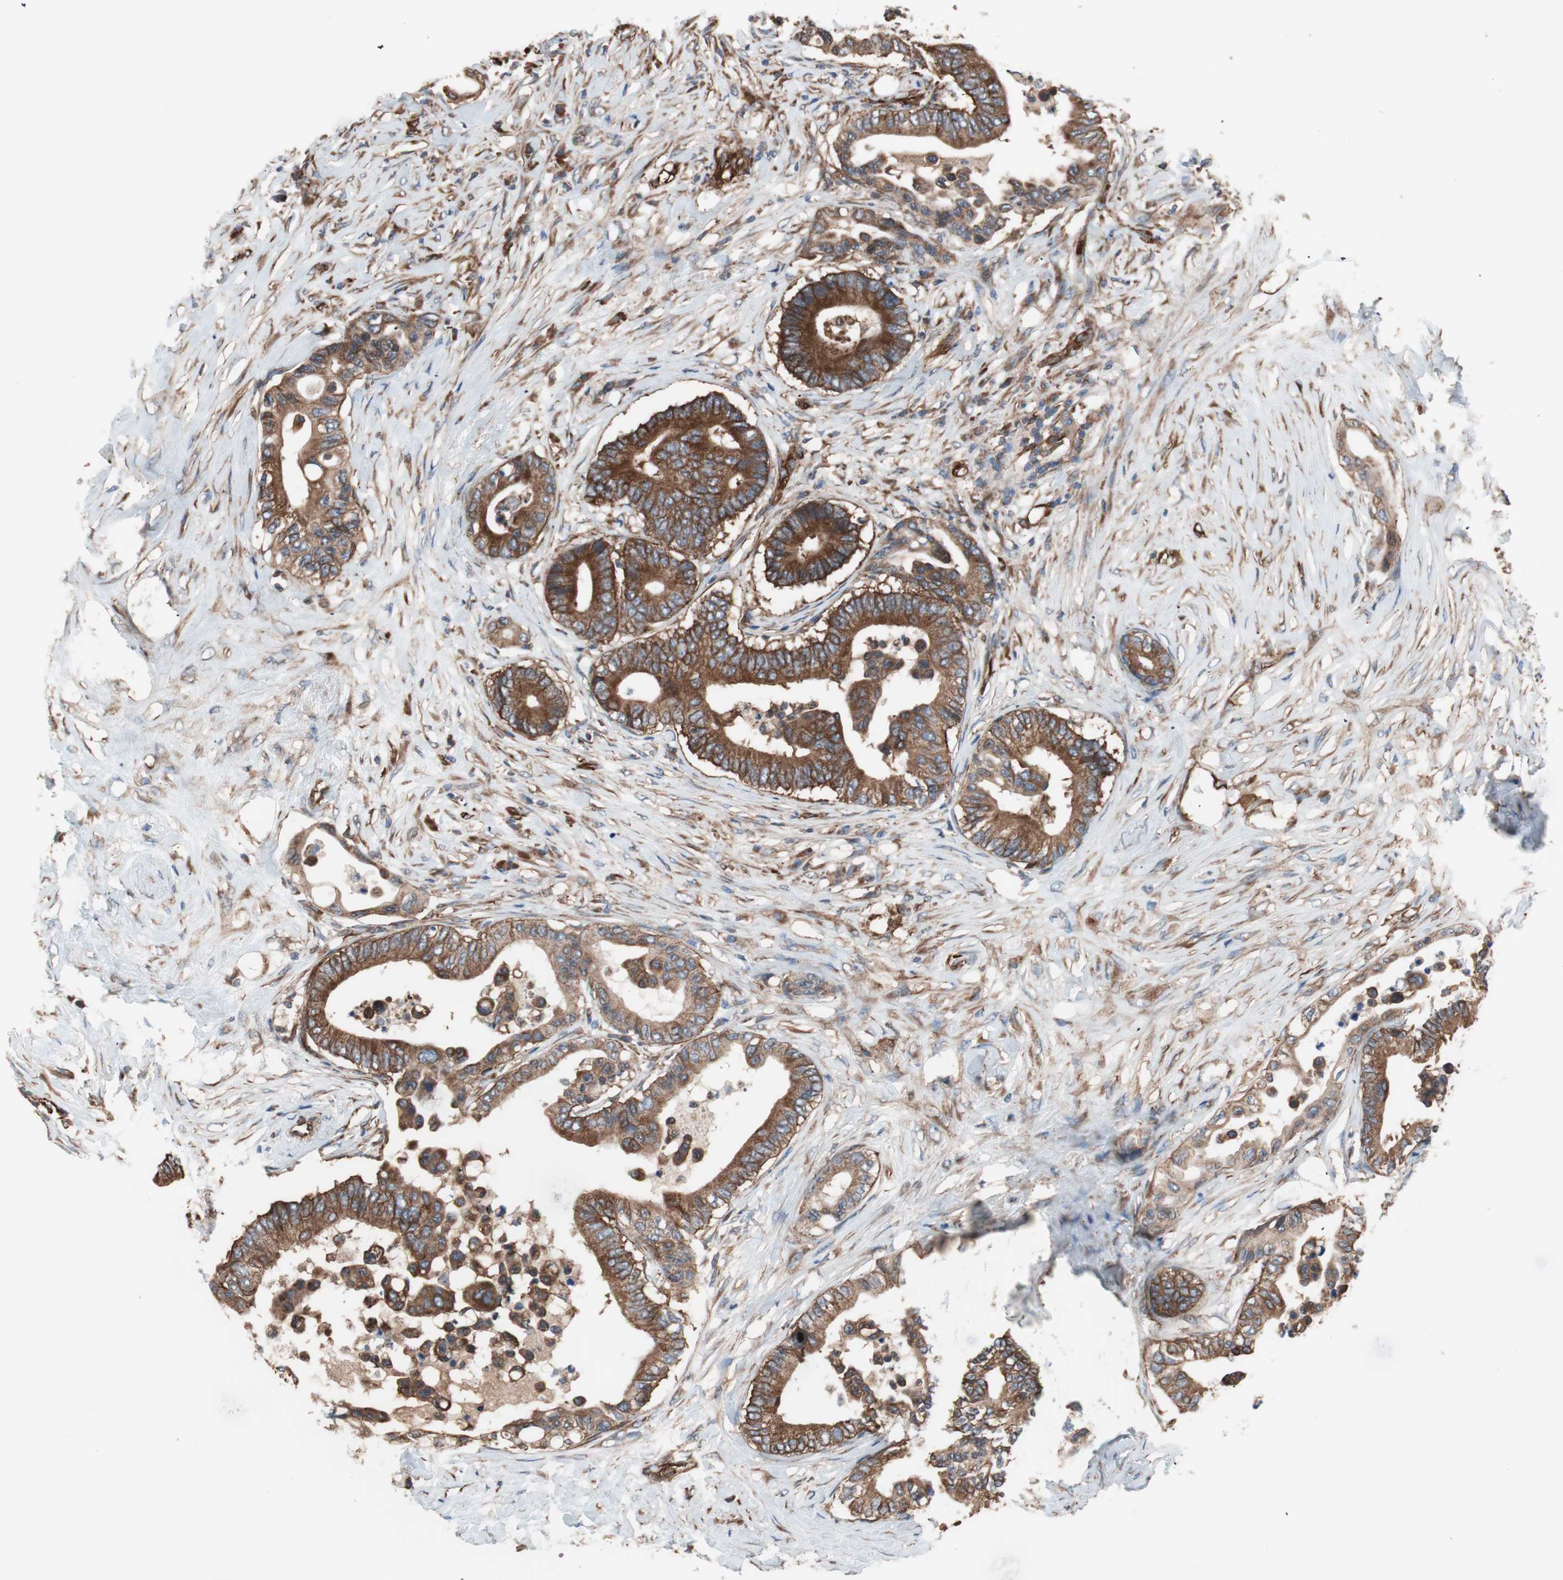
{"staining": {"intensity": "strong", "quantity": ">75%", "location": "cytoplasmic/membranous"}, "tissue": "colorectal cancer", "cell_type": "Tumor cells", "image_type": "cancer", "snomed": [{"axis": "morphology", "description": "Normal tissue, NOS"}, {"axis": "morphology", "description": "Adenocarcinoma, NOS"}, {"axis": "topography", "description": "Colon"}], "caption": "Brown immunohistochemical staining in human colorectal adenocarcinoma reveals strong cytoplasmic/membranous staining in about >75% of tumor cells.", "gene": "GPSM2", "patient": {"sex": "male", "age": 82}}